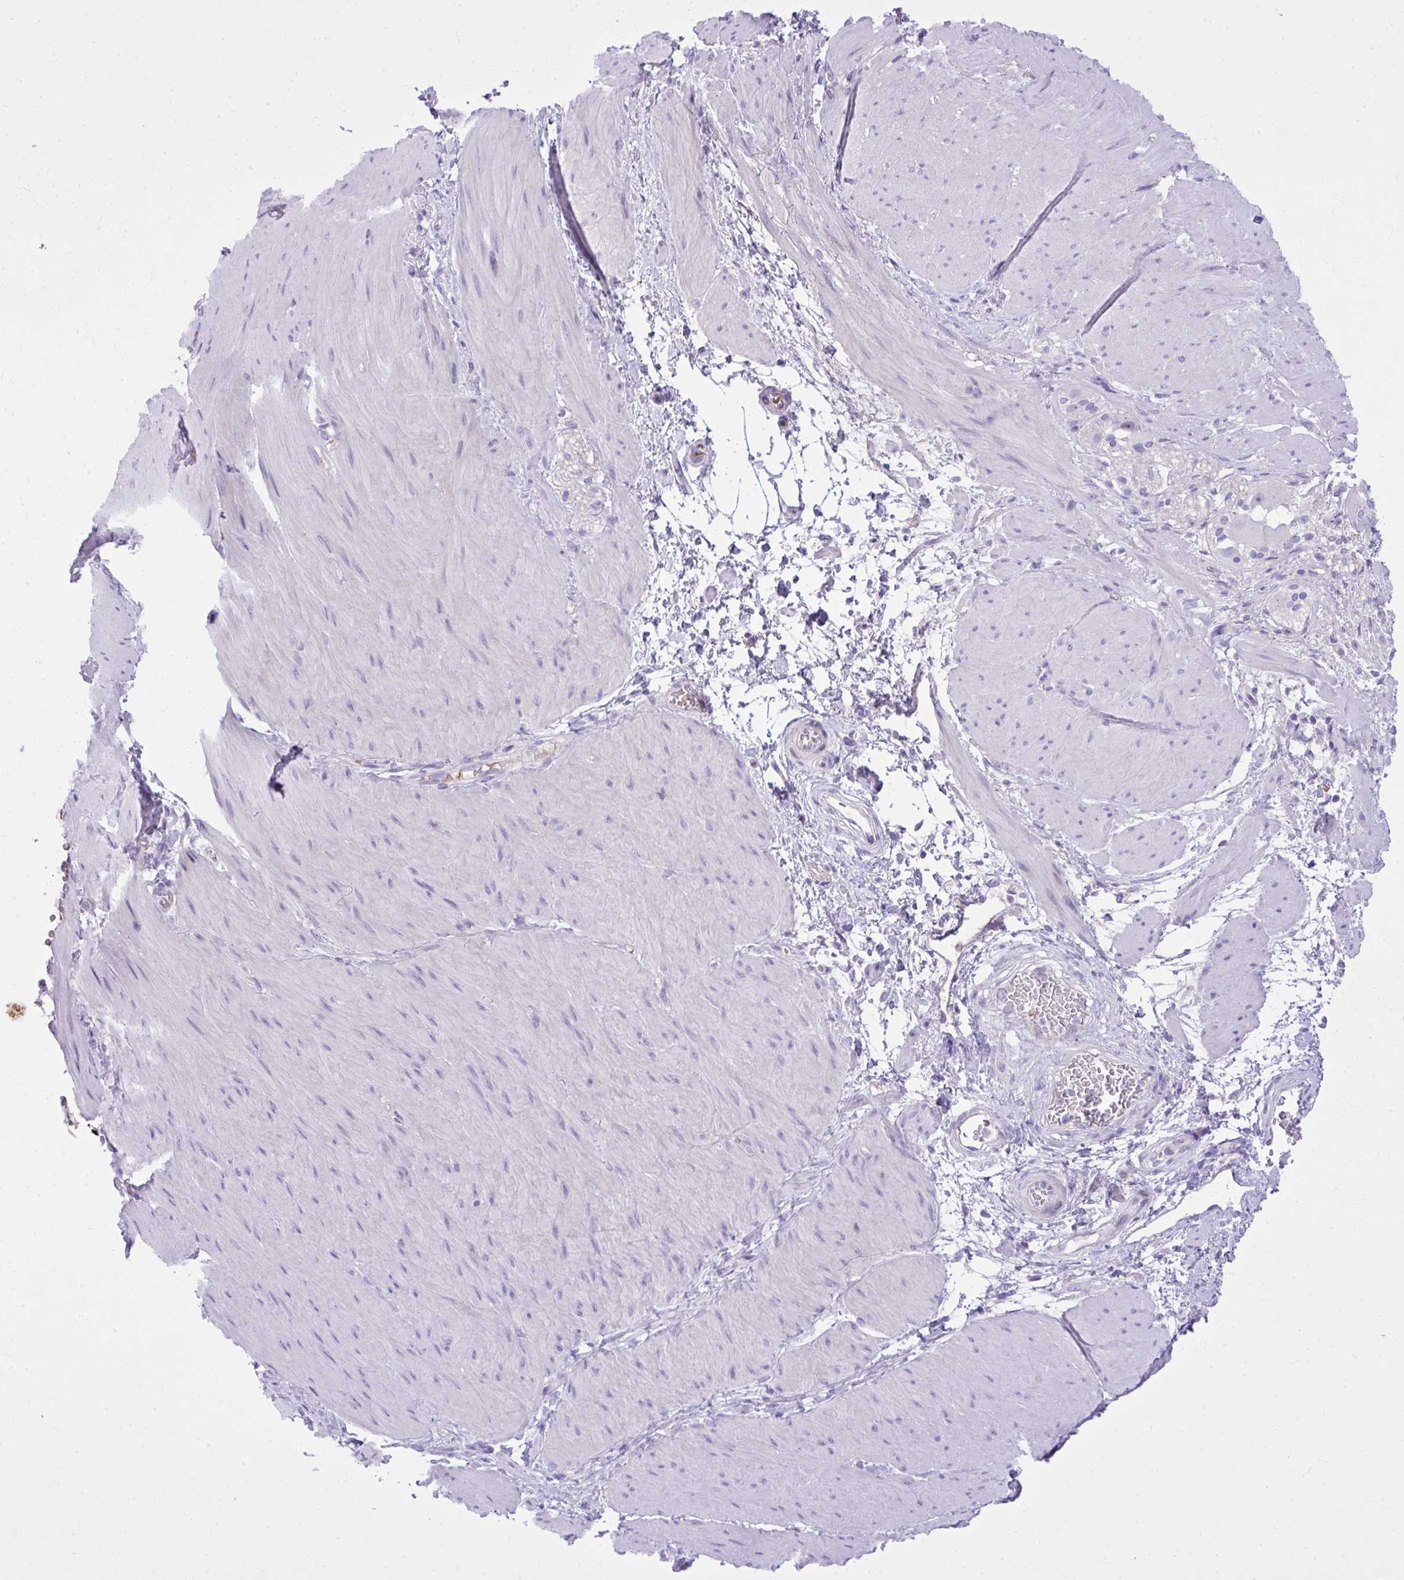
{"staining": {"intensity": "negative", "quantity": "none", "location": "none"}, "tissue": "smooth muscle", "cell_type": "Smooth muscle cells", "image_type": "normal", "snomed": [{"axis": "morphology", "description": "Normal tissue, NOS"}, {"axis": "topography", "description": "Smooth muscle"}, {"axis": "topography", "description": "Rectum"}], "caption": "IHC histopathology image of unremarkable smooth muscle: smooth muscle stained with DAB (3,3'-diaminobenzidine) displays no significant protein positivity in smooth muscle cells.", "gene": "PITPNM3", "patient": {"sex": "male", "age": 53}}